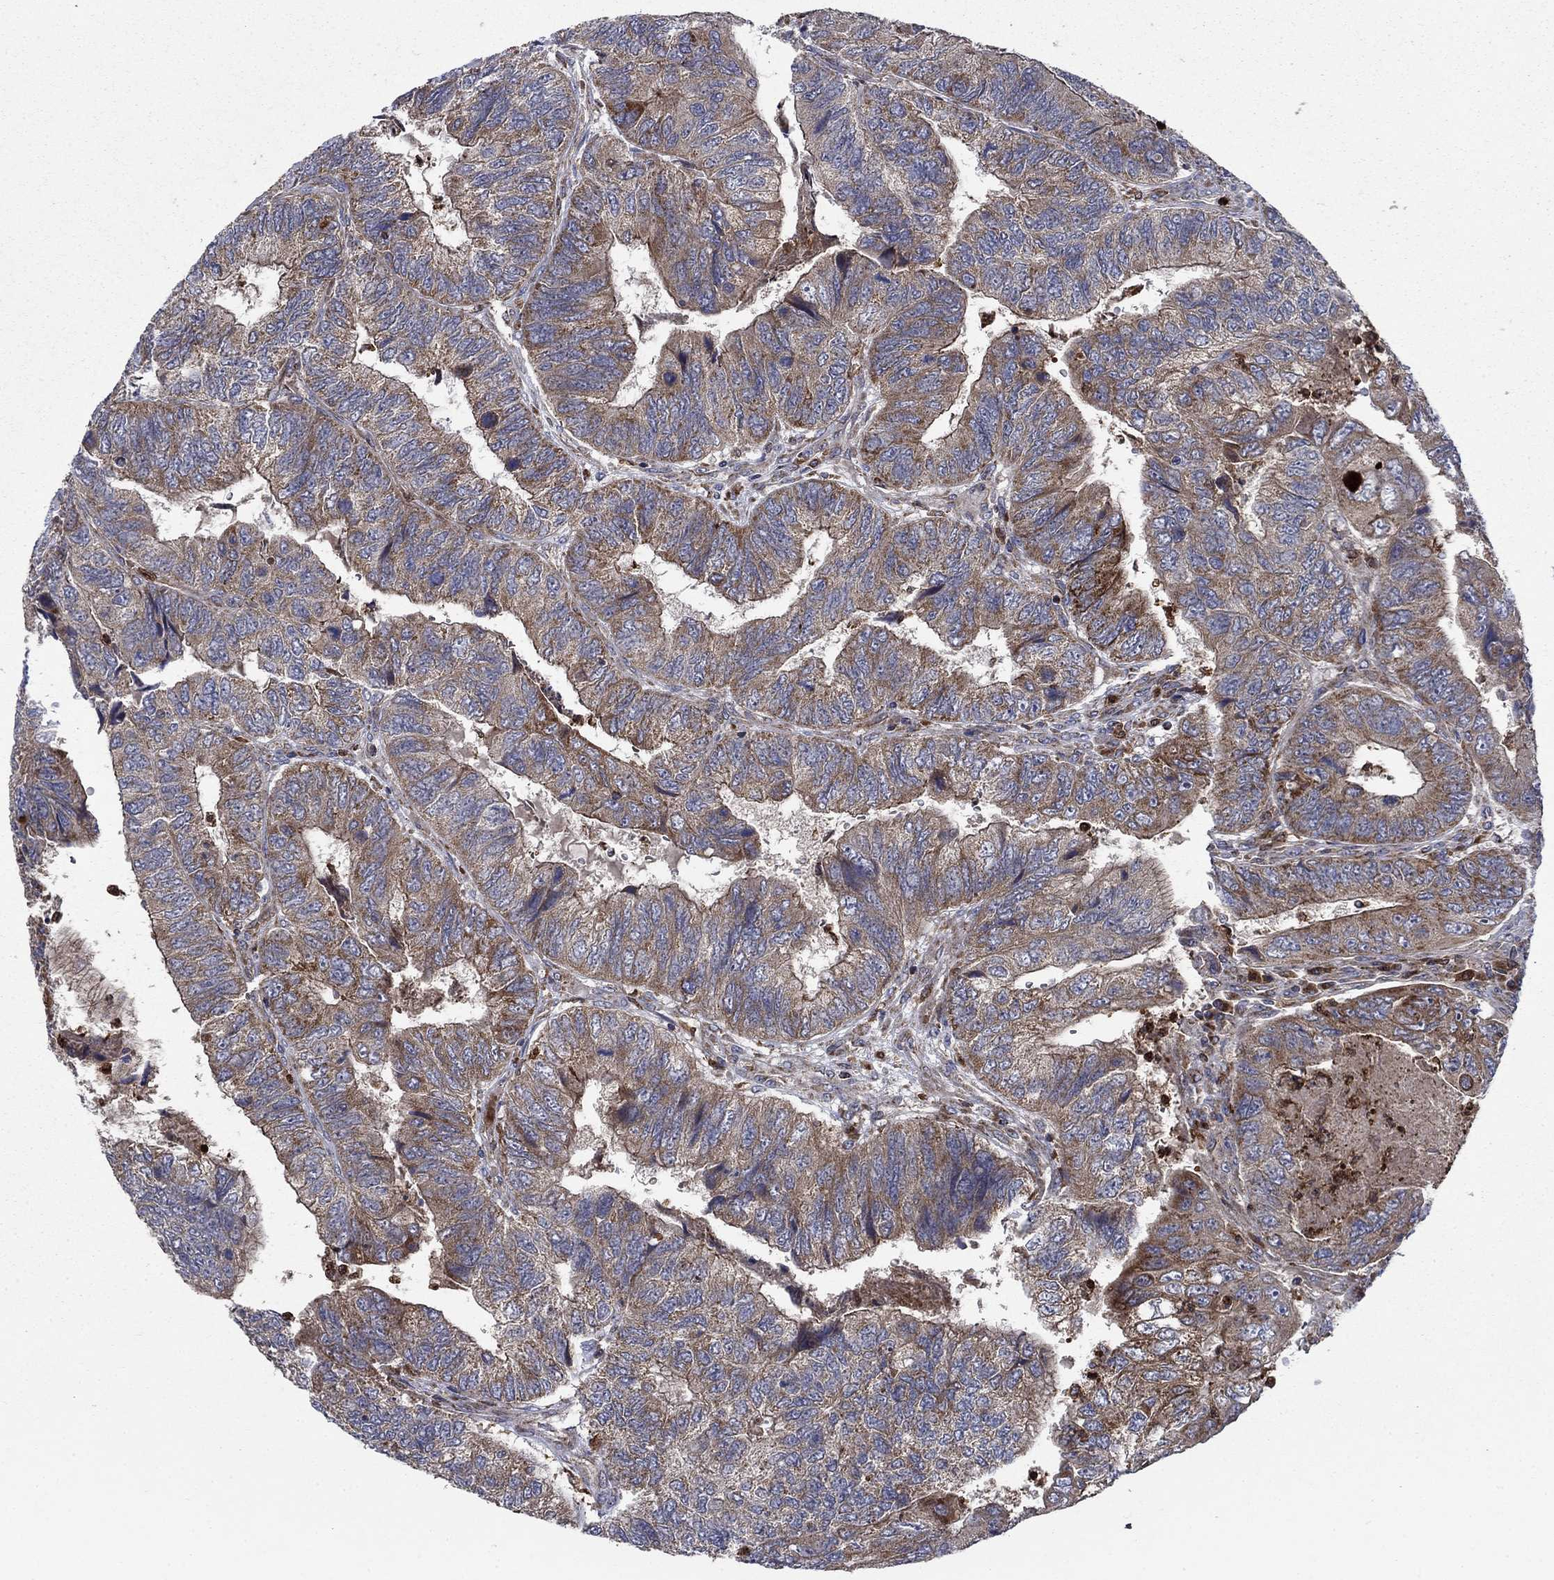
{"staining": {"intensity": "strong", "quantity": "25%-75%", "location": "cytoplasmic/membranous"}, "tissue": "colorectal cancer", "cell_type": "Tumor cells", "image_type": "cancer", "snomed": [{"axis": "morphology", "description": "Adenocarcinoma, NOS"}, {"axis": "topography", "description": "Colon"}], "caption": "Tumor cells show high levels of strong cytoplasmic/membranous staining in approximately 25%-75% of cells in adenocarcinoma (colorectal). (DAB (3,3'-diaminobenzidine) = brown stain, brightfield microscopy at high magnification).", "gene": "RNF19B", "patient": {"sex": "female", "age": 67}}